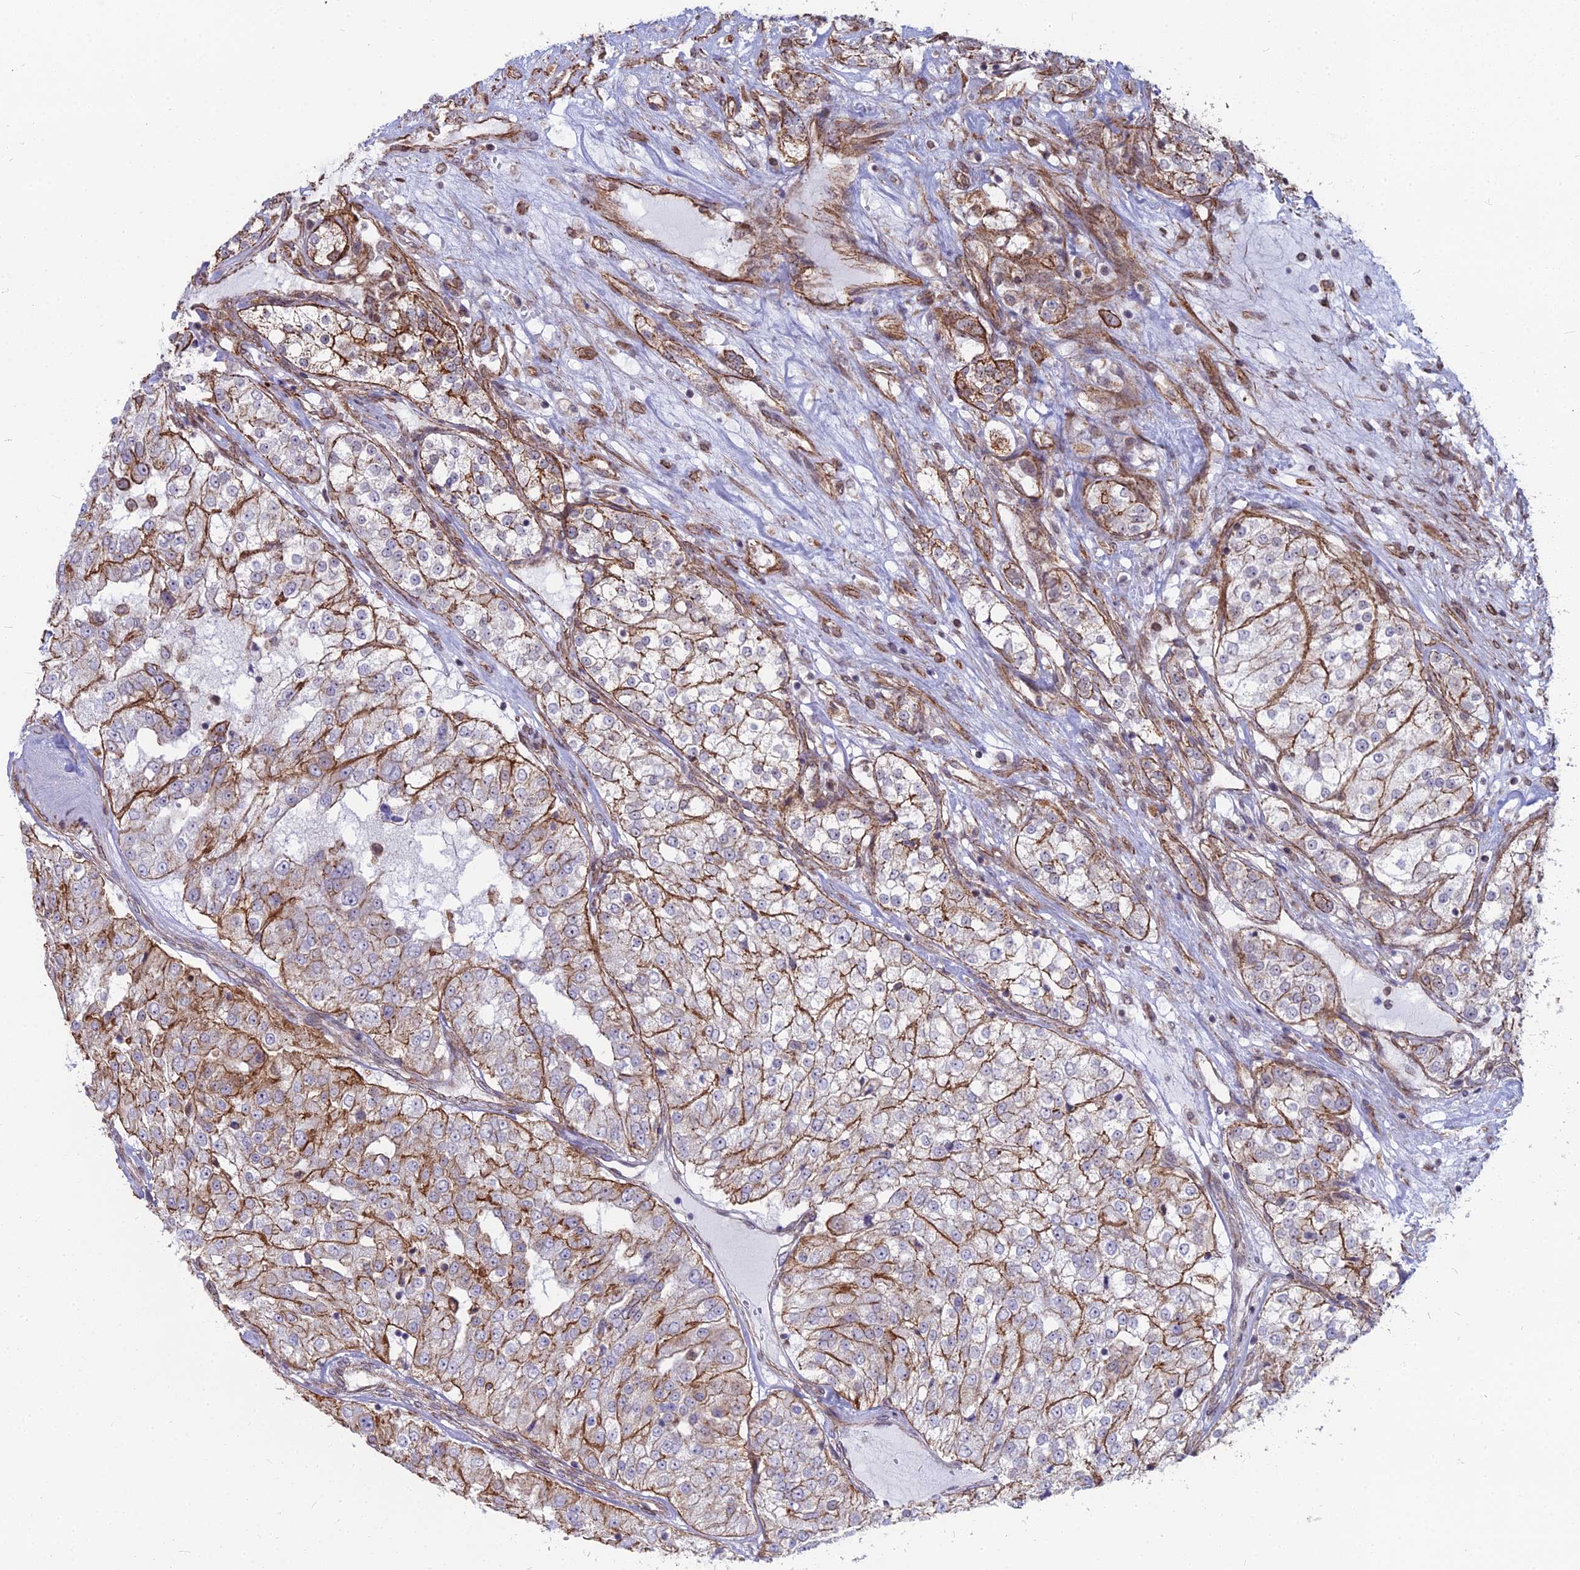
{"staining": {"intensity": "moderate", "quantity": "<25%", "location": "cytoplasmic/membranous"}, "tissue": "renal cancer", "cell_type": "Tumor cells", "image_type": "cancer", "snomed": [{"axis": "morphology", "description": "Adenocarcinoma, NOS"}, {"axis": "topography", "description": "Kidney"}], "caption": "Renal adenocarcinoma tissue shows moderate cytoplasmic/membranous positivity in about <25% of tumor cells The staining was performed using DAB, with brown indicating positive protein expression. Nuclei are stained blue with hematoxylin.", "gene": "YJU2", "patient": {"sex": "female", "age": 63}}